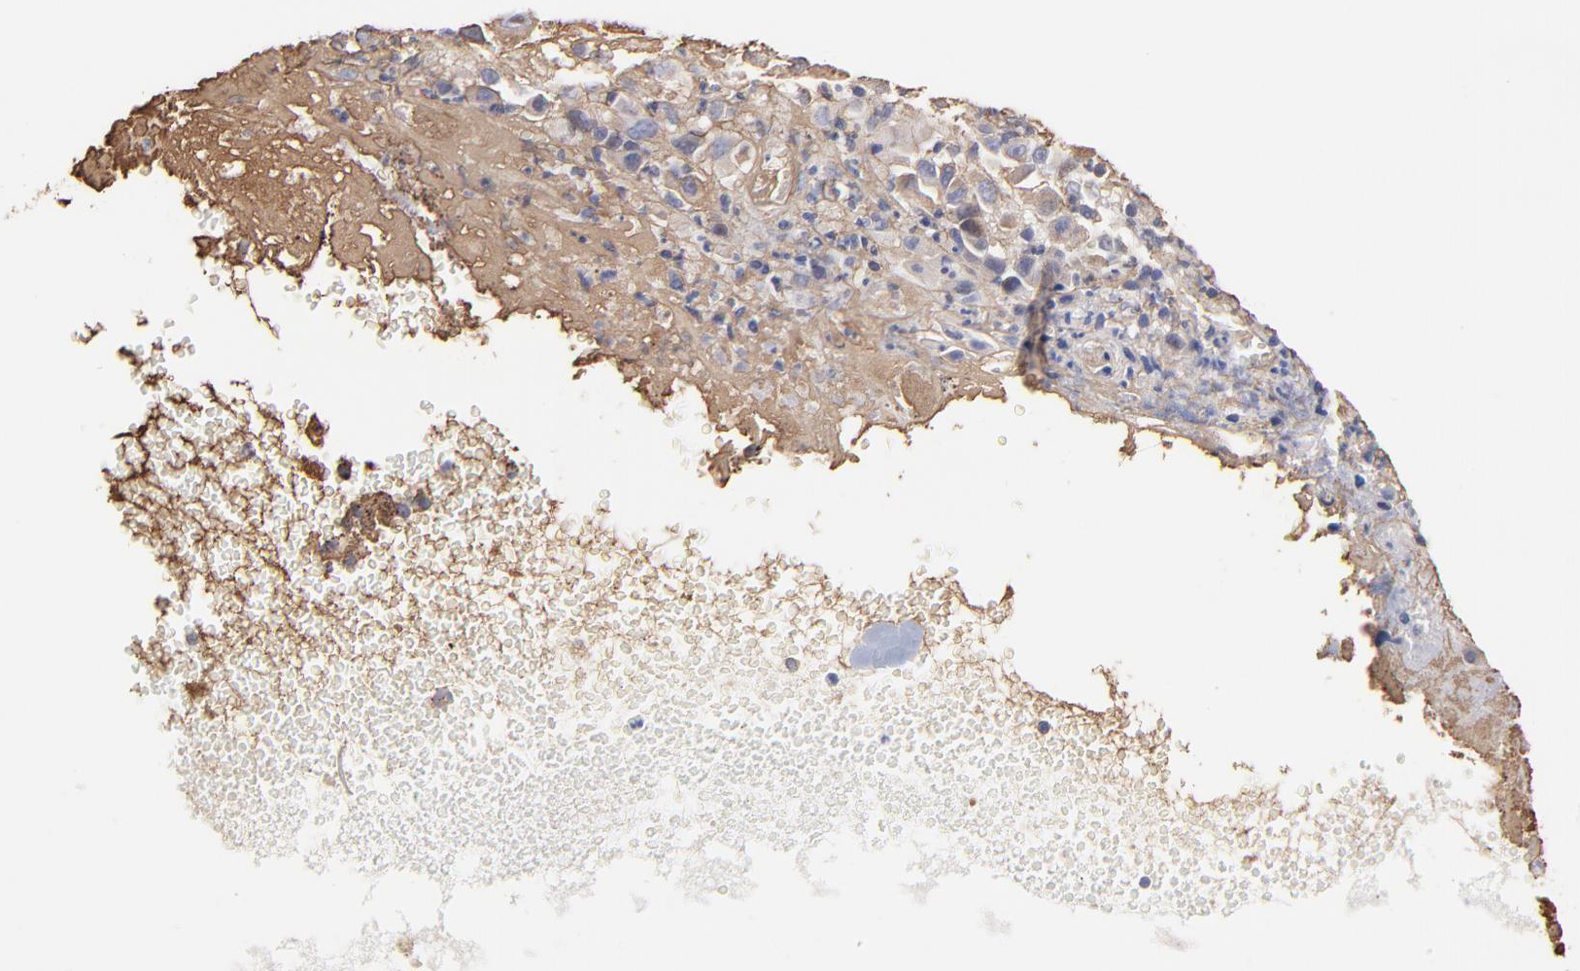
{"staining": {"intensity": "weak", "quantity": ">75%", "location": "cytoplasmic/membranous"}, "tissue": "melanoma", "cell_type": "Tumor cells", "image_type": "cancer", "snomed": [{"axis": "morphology", "description": "Malignant melanoma, NOS"}, {"axis": "topography", "description": "Skin"}], "caption": "Immunohistochemistry of human melanoma reveals low levels of weak cytoplasmic/membranous staining in approximately >75% of tumor cells.", "gene": "LRCH2", "patient": {"sex": "female", "age": 21}}